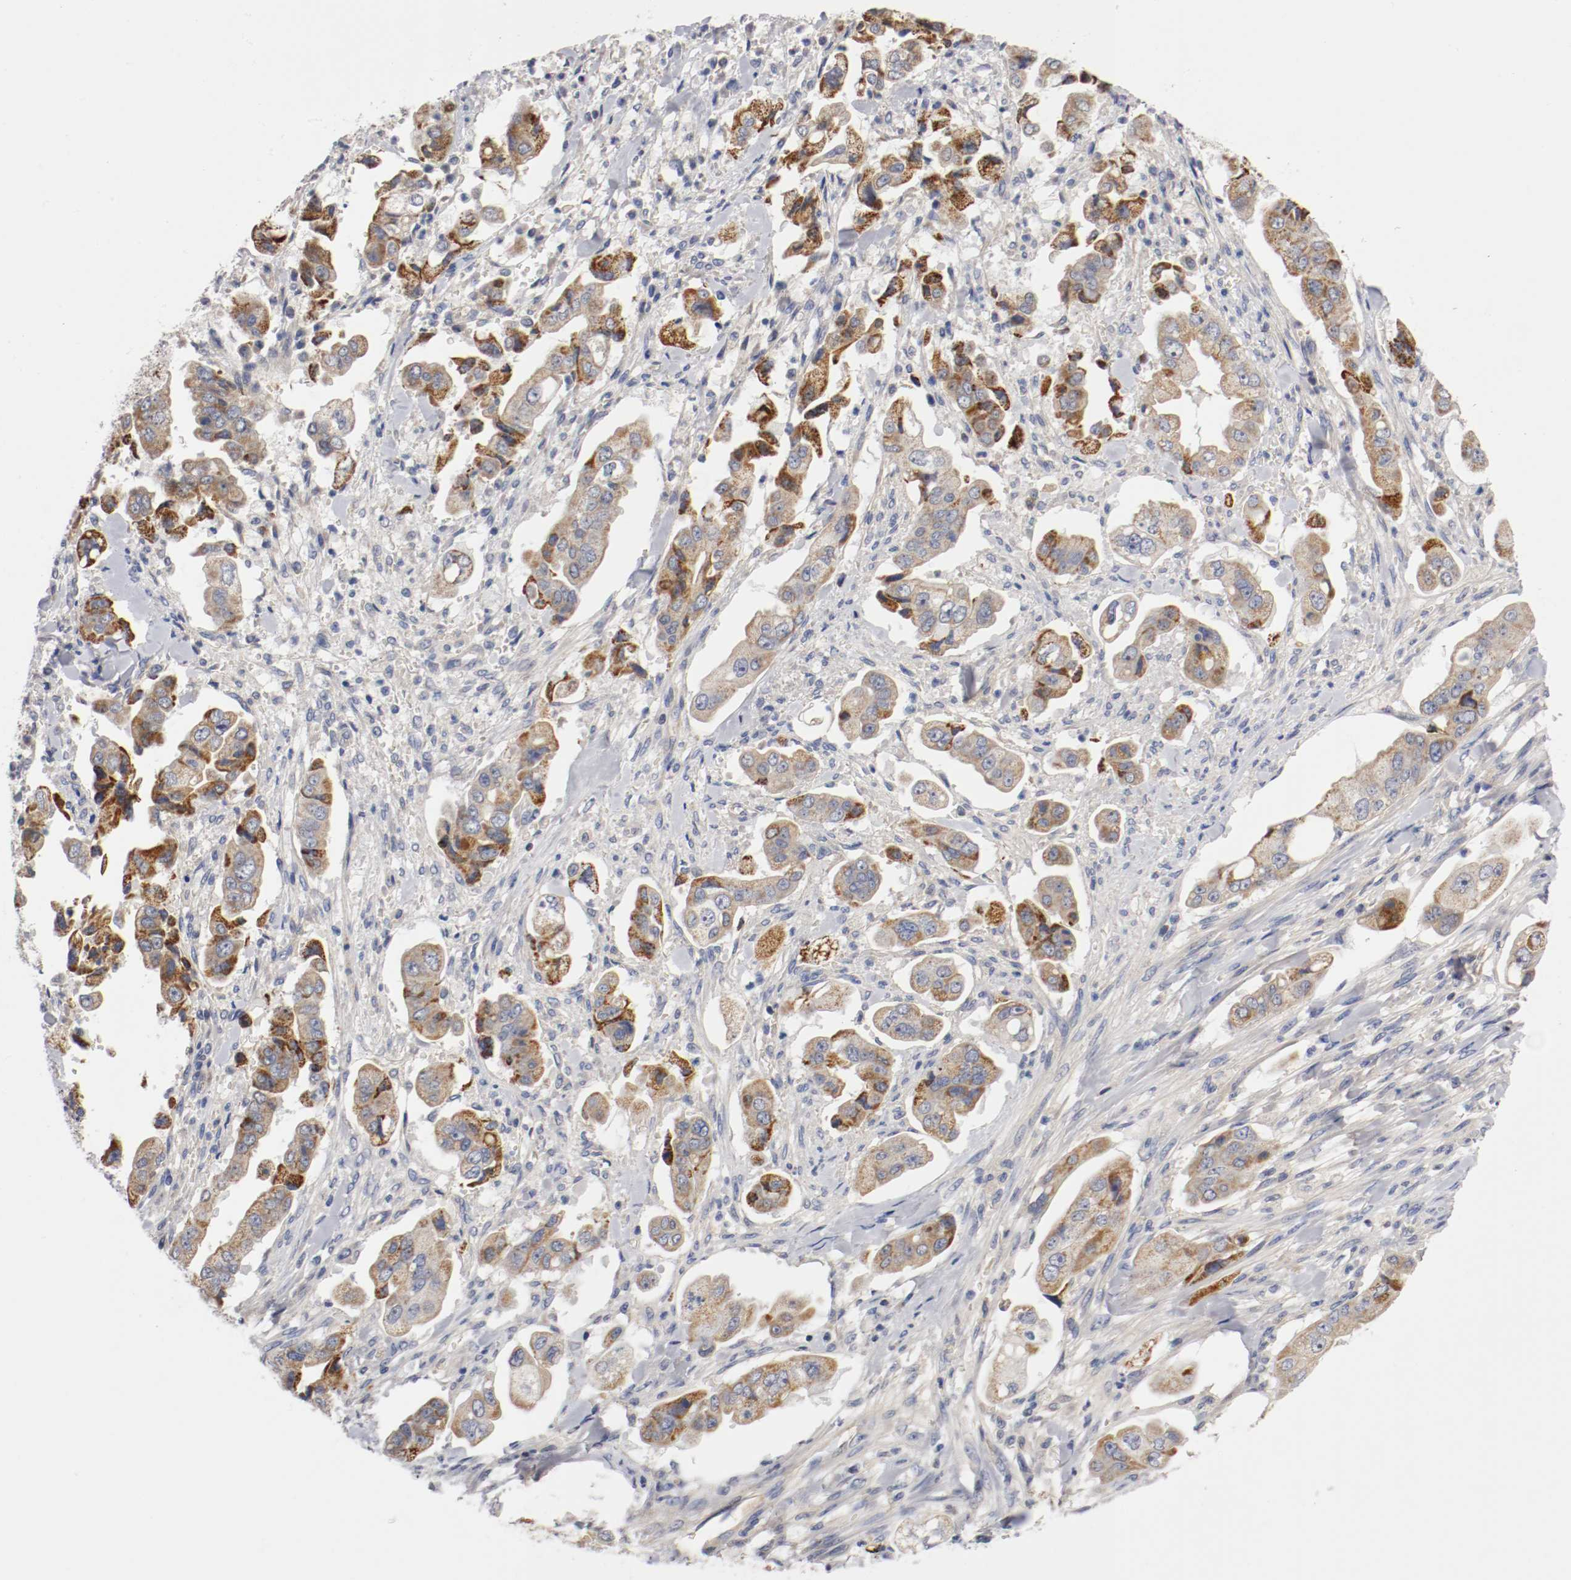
{"staining": {"intensity": "moderate", "quantity": ">75%", "location": "cytoplasmic/membranous"}, "tissue": "stomach cancer", "cell_type": "Tumor cells", "image_type": "cancer", "snomed": [{"axis": "morphology", "description": "Adenocarcinoma, NOS"}, {"axis": "topography", "description": "Stomach"}], "caption": "Stomach cancer (adenocarcinoma) stained with a brown dye displays moderate cytoplasmic/membranous positive staining in about >75% of tumor cells.", "gene": "PCSK6", "patient": {"sex": "male", "age": 62}}